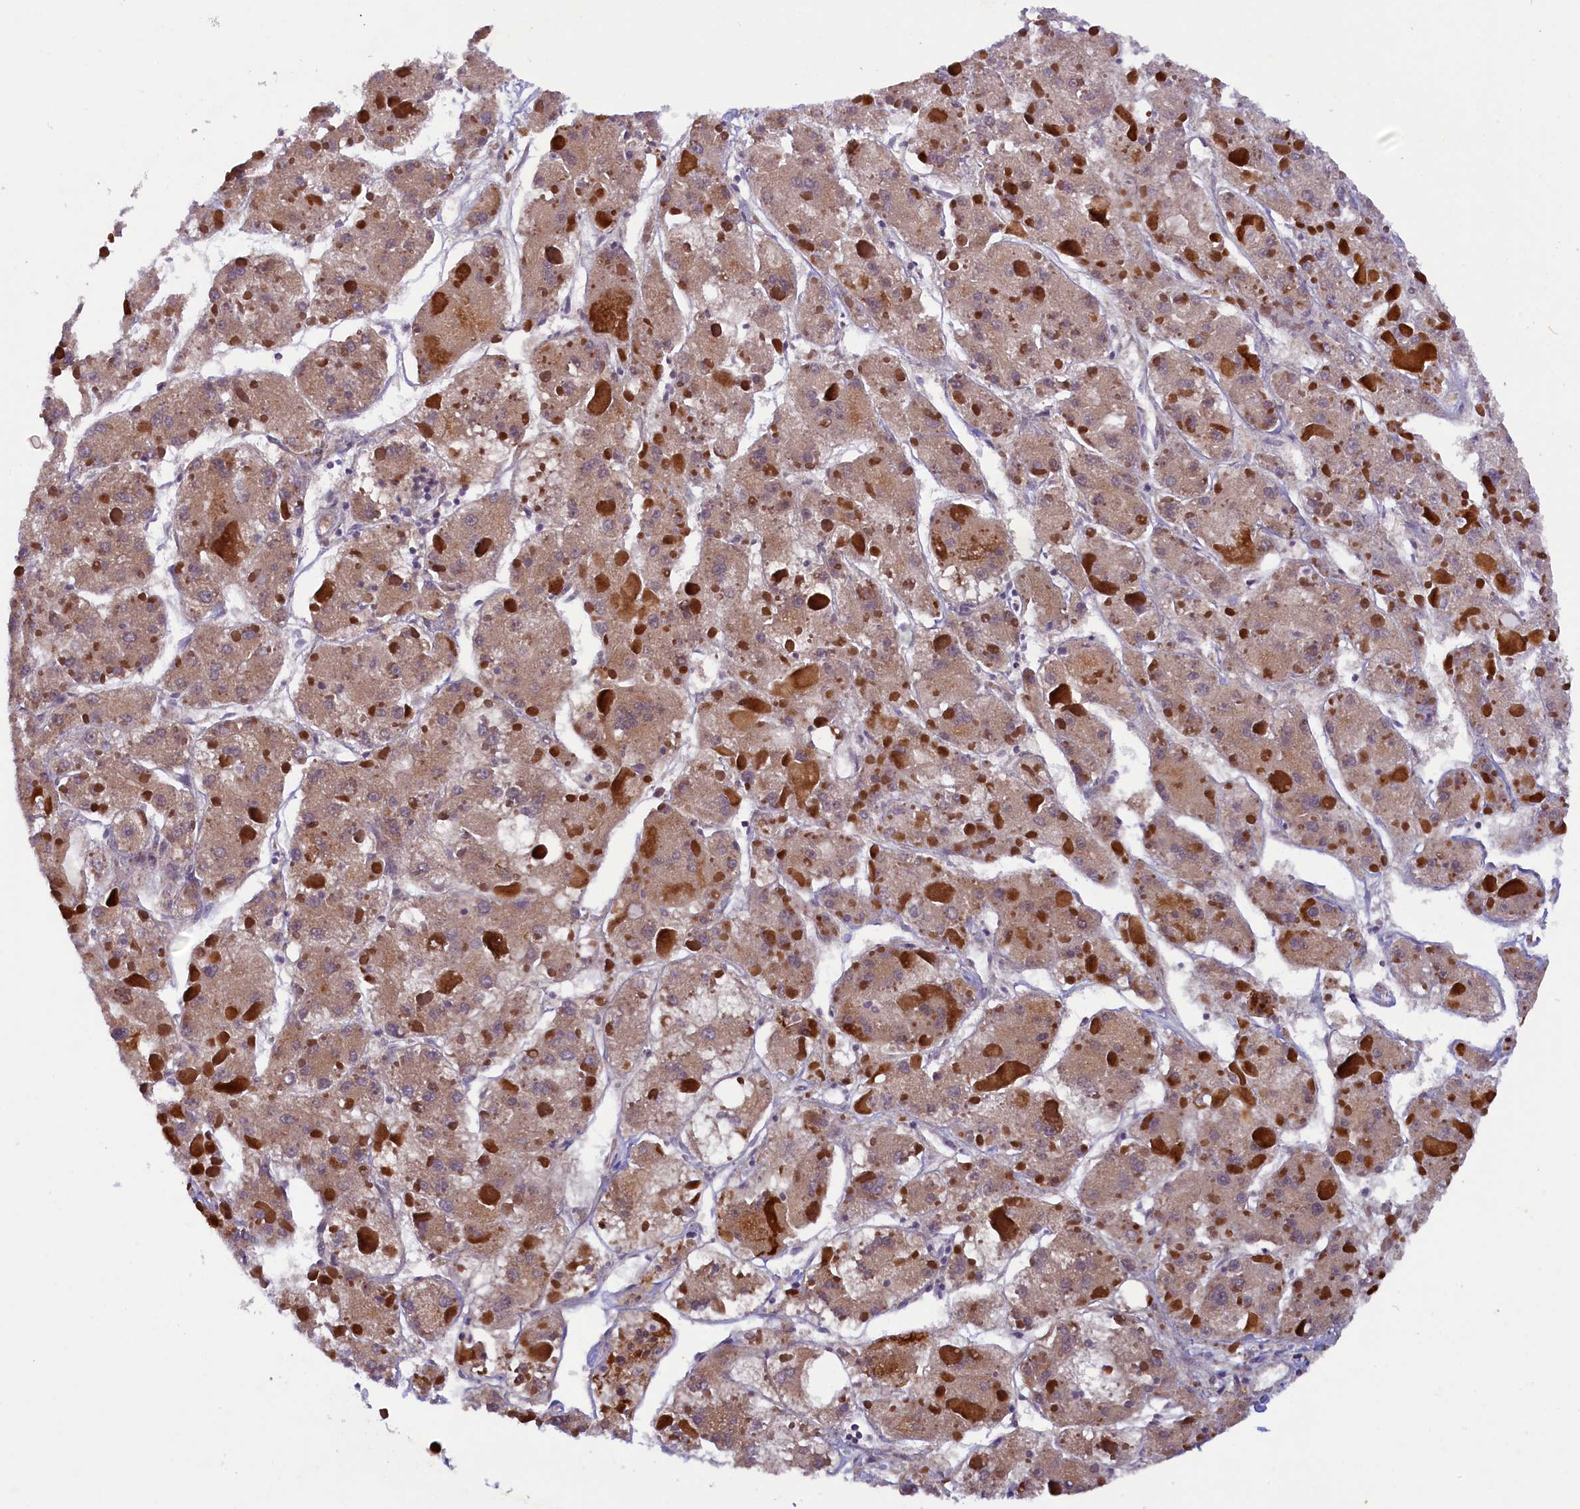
{"staining": {"intensity": "weak", "quantity": ">75%", "location": "cytoplasmic/membranous"}, "tissue": "liver cancer", "cell_type": "Tumor cells", "image_type": "cancer", "snomed": [{"axis": "morphology", "description": "Carcinoma, Hepatocellular, NOS"}, {"axis": "topography", "description": "Liver"}], "caption": "Immunohistochemical staining of human liver cancer shows weak cytoplasmic/membranous protein staining in approximately >75% of tumor cells. Nuclei are stained in blue.", "gene": "CCDC9B", "patient": {"sex": "female", "age": 73}}